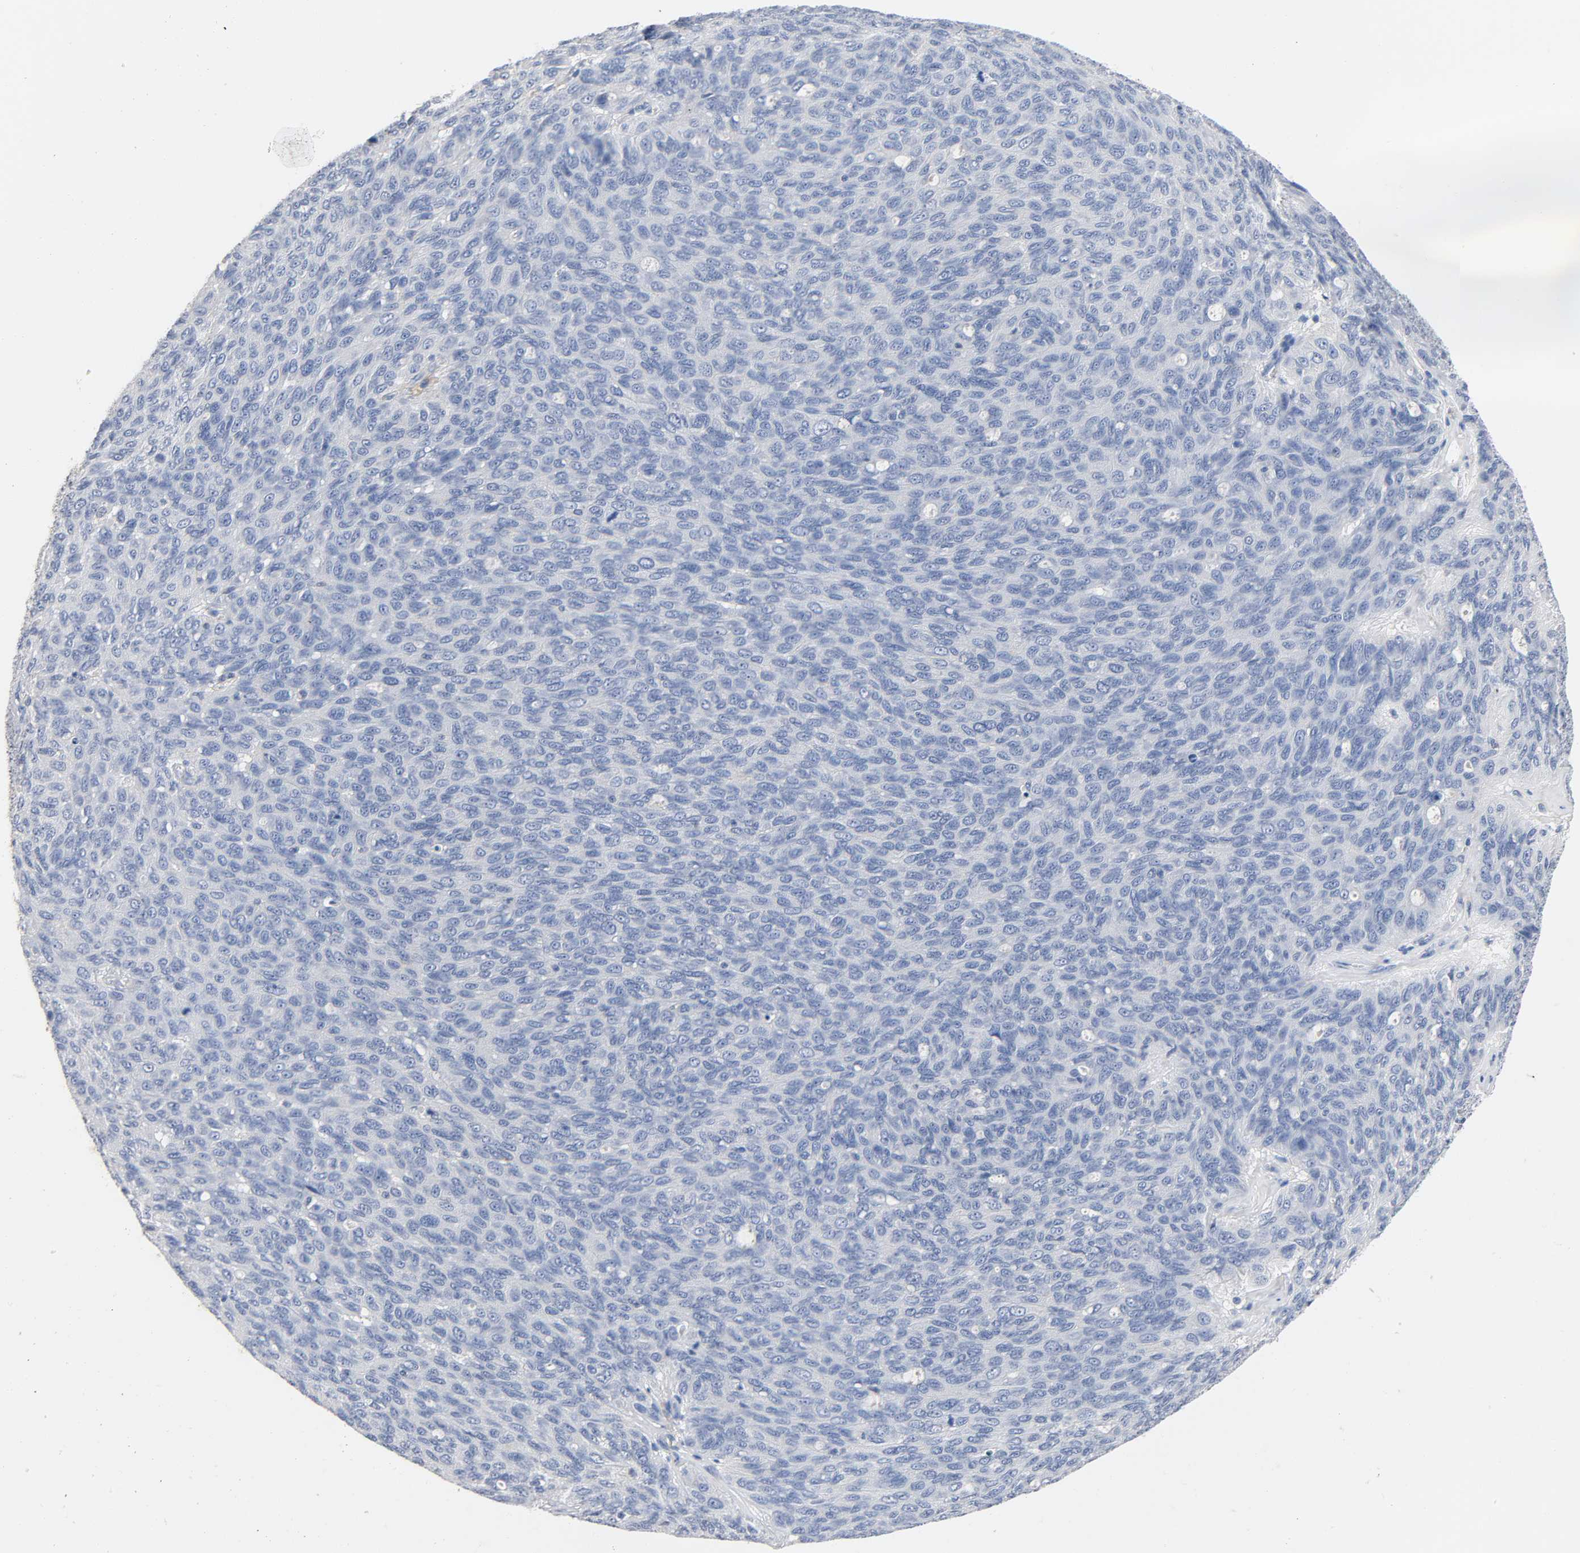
{"staining": {"intensity": "negative", "quantity": "none", "location": "none"}, "tissue": "ovarian cancer", "cell_type": "Tumor cells", "image_type": "cancer", "snomed": [{"axis": "morphology", "description": "Carcinoma, endometroid"}, {"axis": "topography", "description": "Ovary"}], "caption": "Immunohistochemistry (IHC) histopathology image of neoplastic tissue: human ovarian endometroid carcinoma stained with DAB displays no significant protein staining in tumor cells.", "gene": "MALT1", "patient": {"sex": "female", "age": 60}}